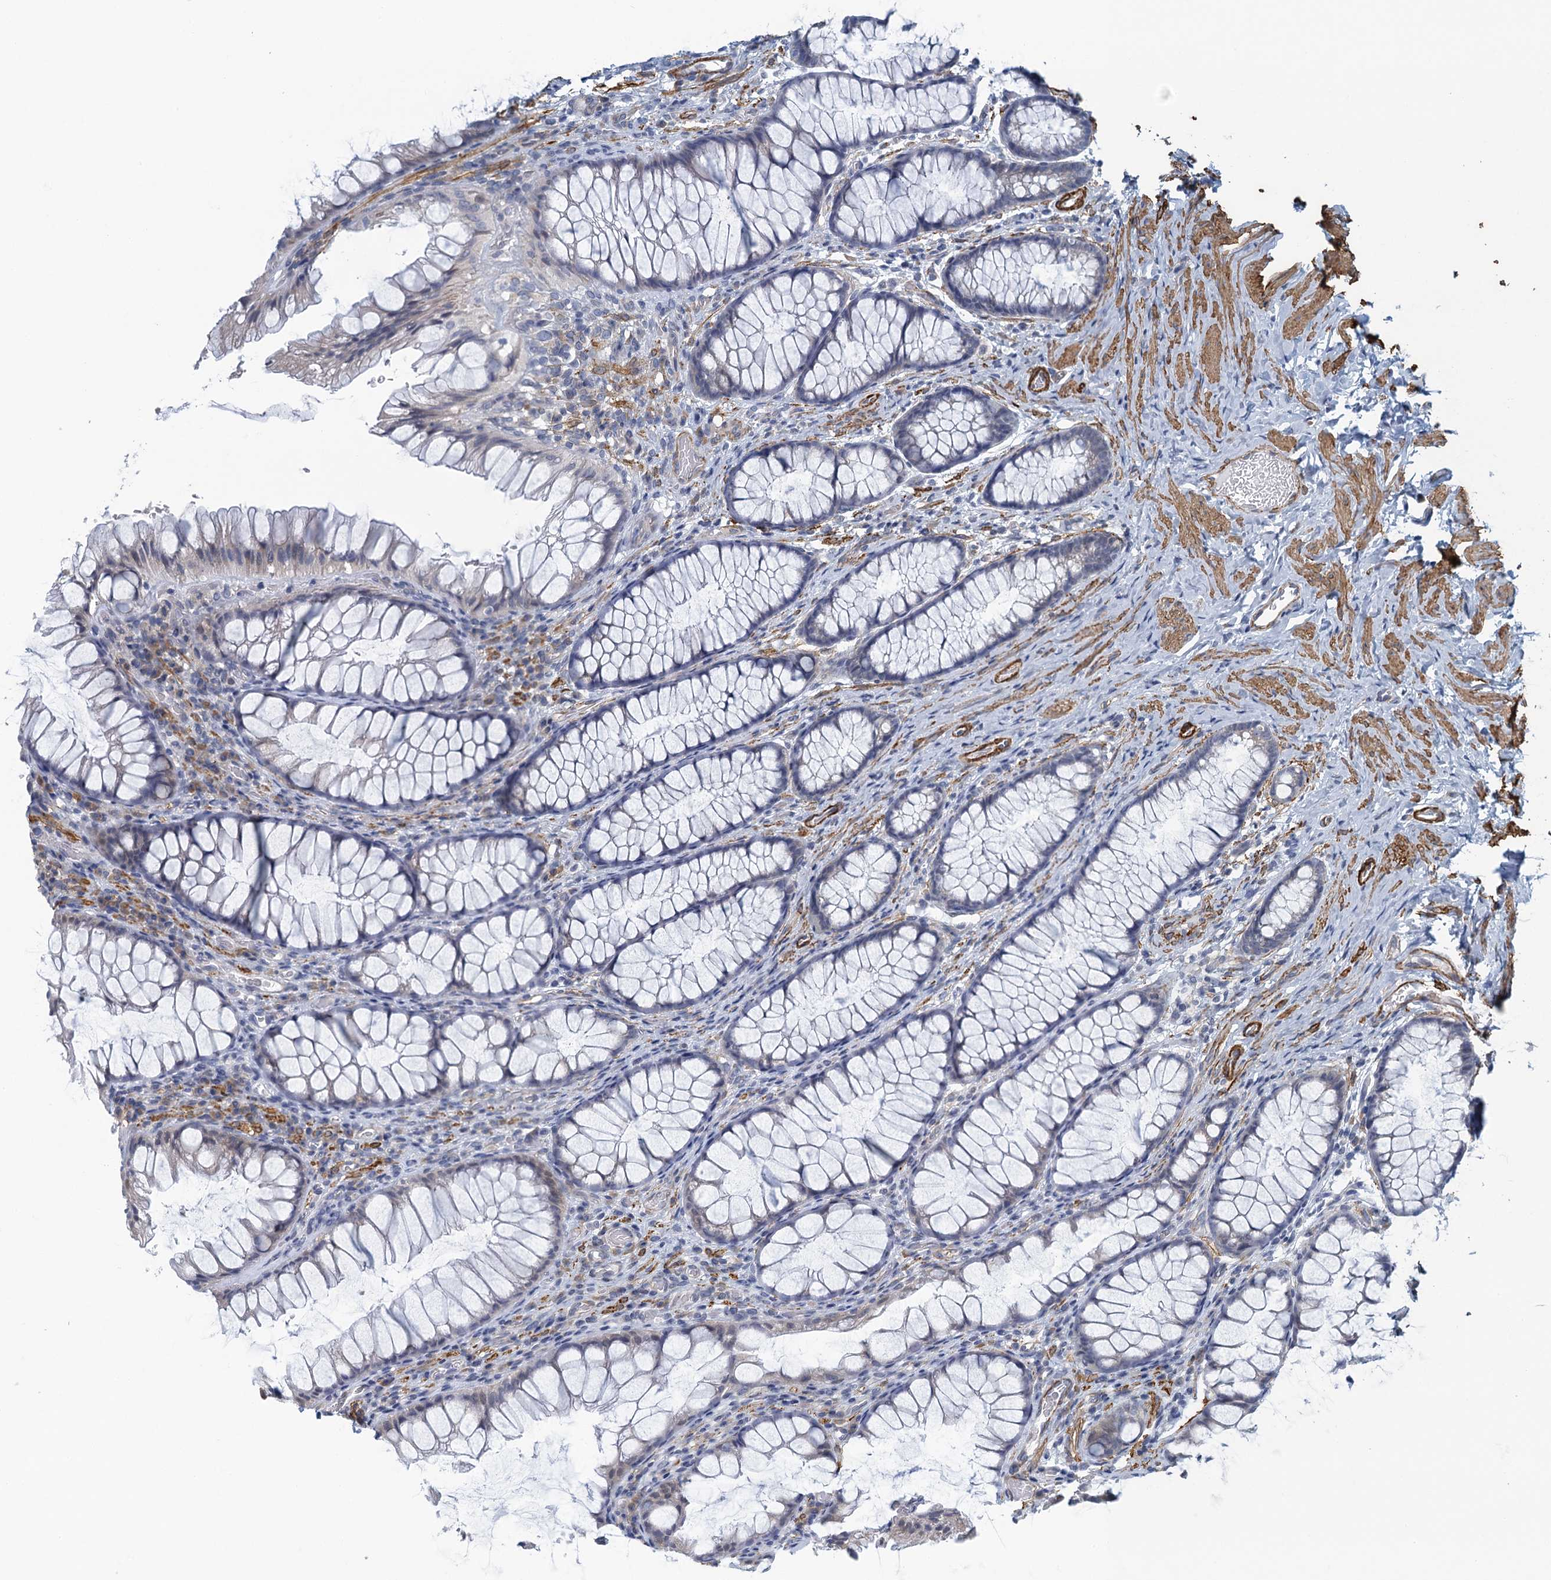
{"staining": {"intensity": "moderate", "quantity": "25%-75%", "location": "cytoplasmic/membranous"}, "tissue": "colon", "cell_type": "Endothelial cells", "image_type": "normal", "snomed": [{"axis": "morphology", "description": "Normal tissue, NOS"}, {"axis": "topography", "description": "Colon"}], "caption": "Immunohistochemical staining of unremarkable colon demonstrates moderate cytoplasmic/membranous protein staining in about 25%-75% of endothelial cells.", "gene": "ALG2", "patient": {"sex": "female", "age": 62}}